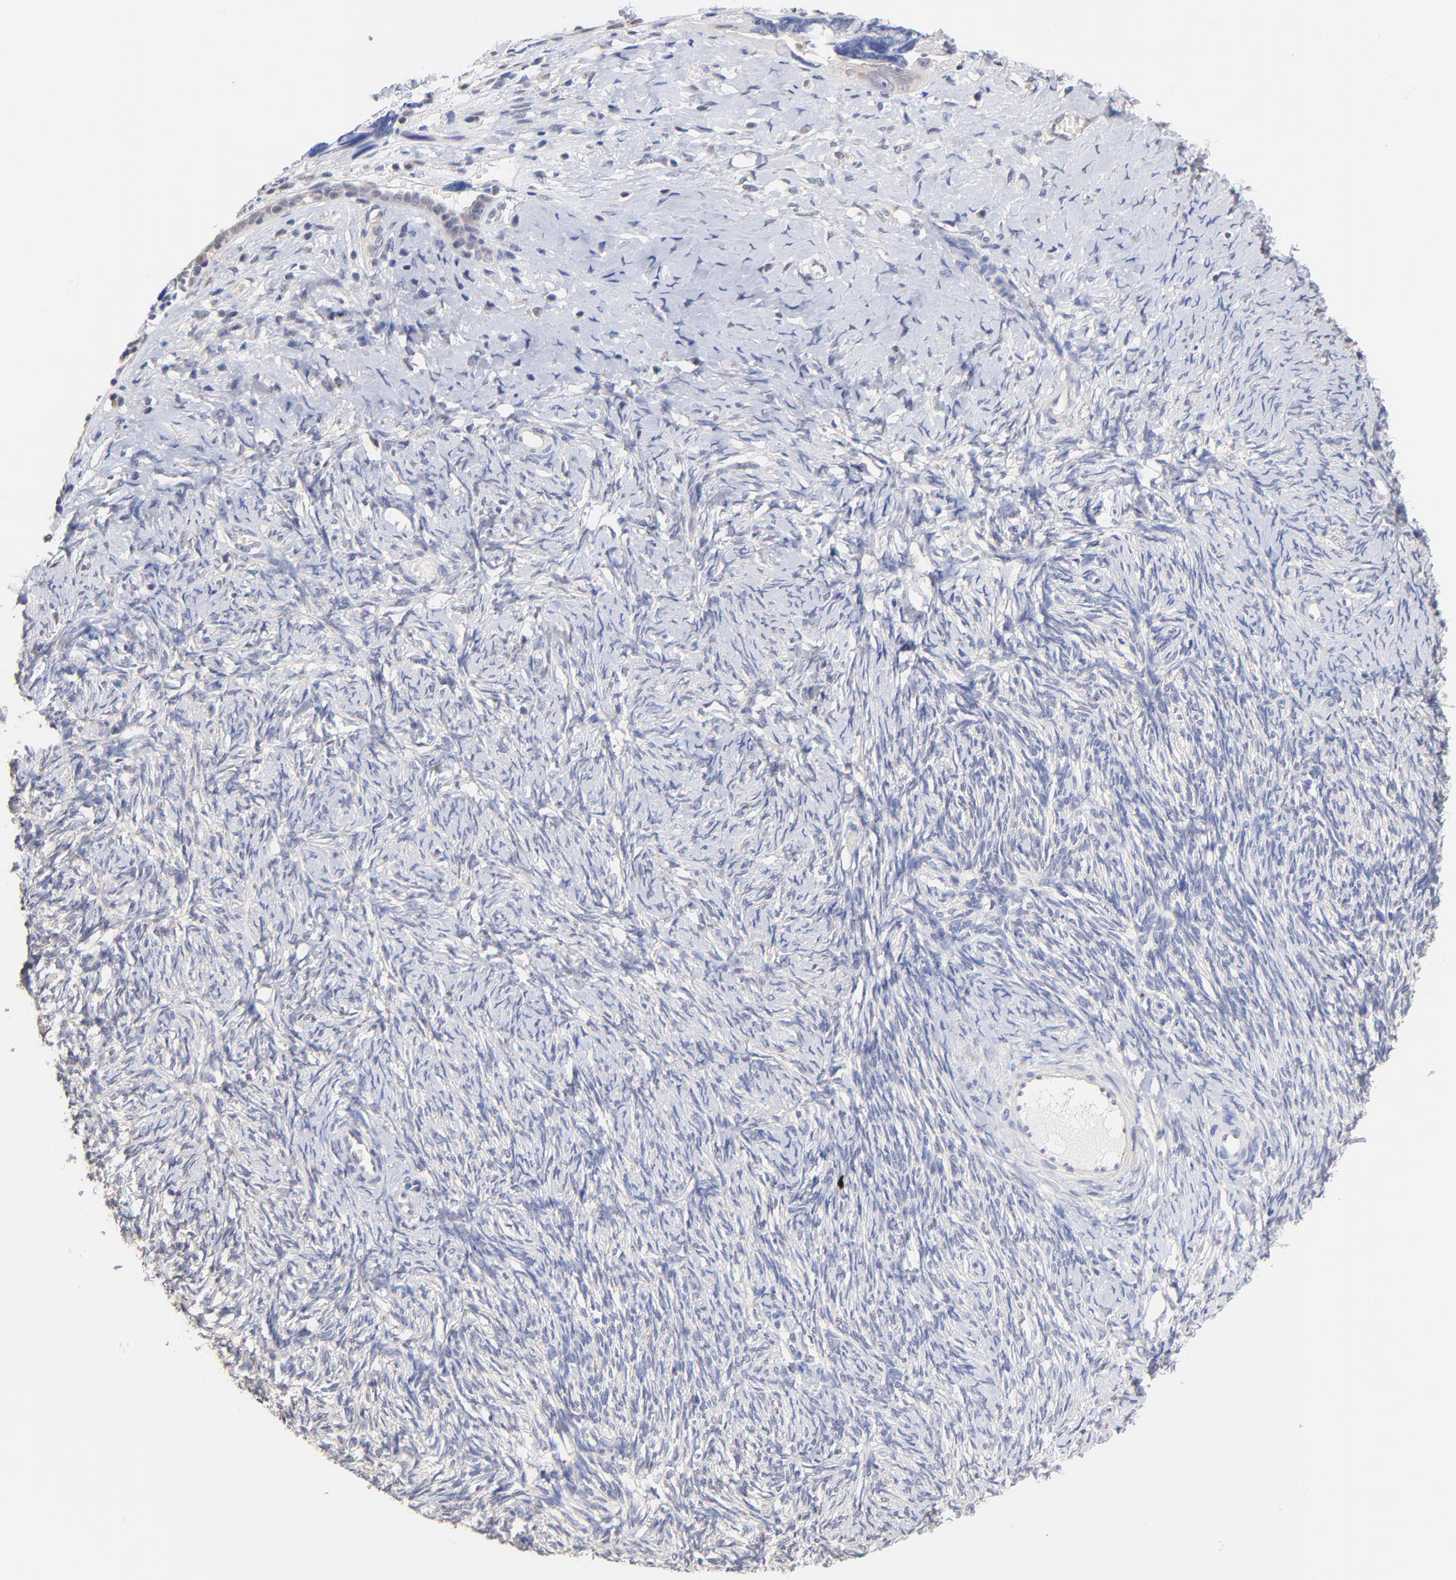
{"staining": {"intensity": "negative", "quantity": "none", "location": "none"}, "tissue": "ovarian cancer", "cell_type": "Tumor cells", "image_type": "cancer", "snomed": [{"axis": "morphology", "description": "Normal tissue, NOS"}, {"axis": "morphology", "description": "Cystadenocarcinoma, serous, NOS"}, {"axis": "topography", "description": "Ovary"}], "caption": "Ovarian cancer (serous cystadenocarcinoma) stained for a protein using immunohistochemistry (IHC) shows no expression tumor cells.", "gene": "RIBC2", "patient": {"sex": "female", "age": 62}}